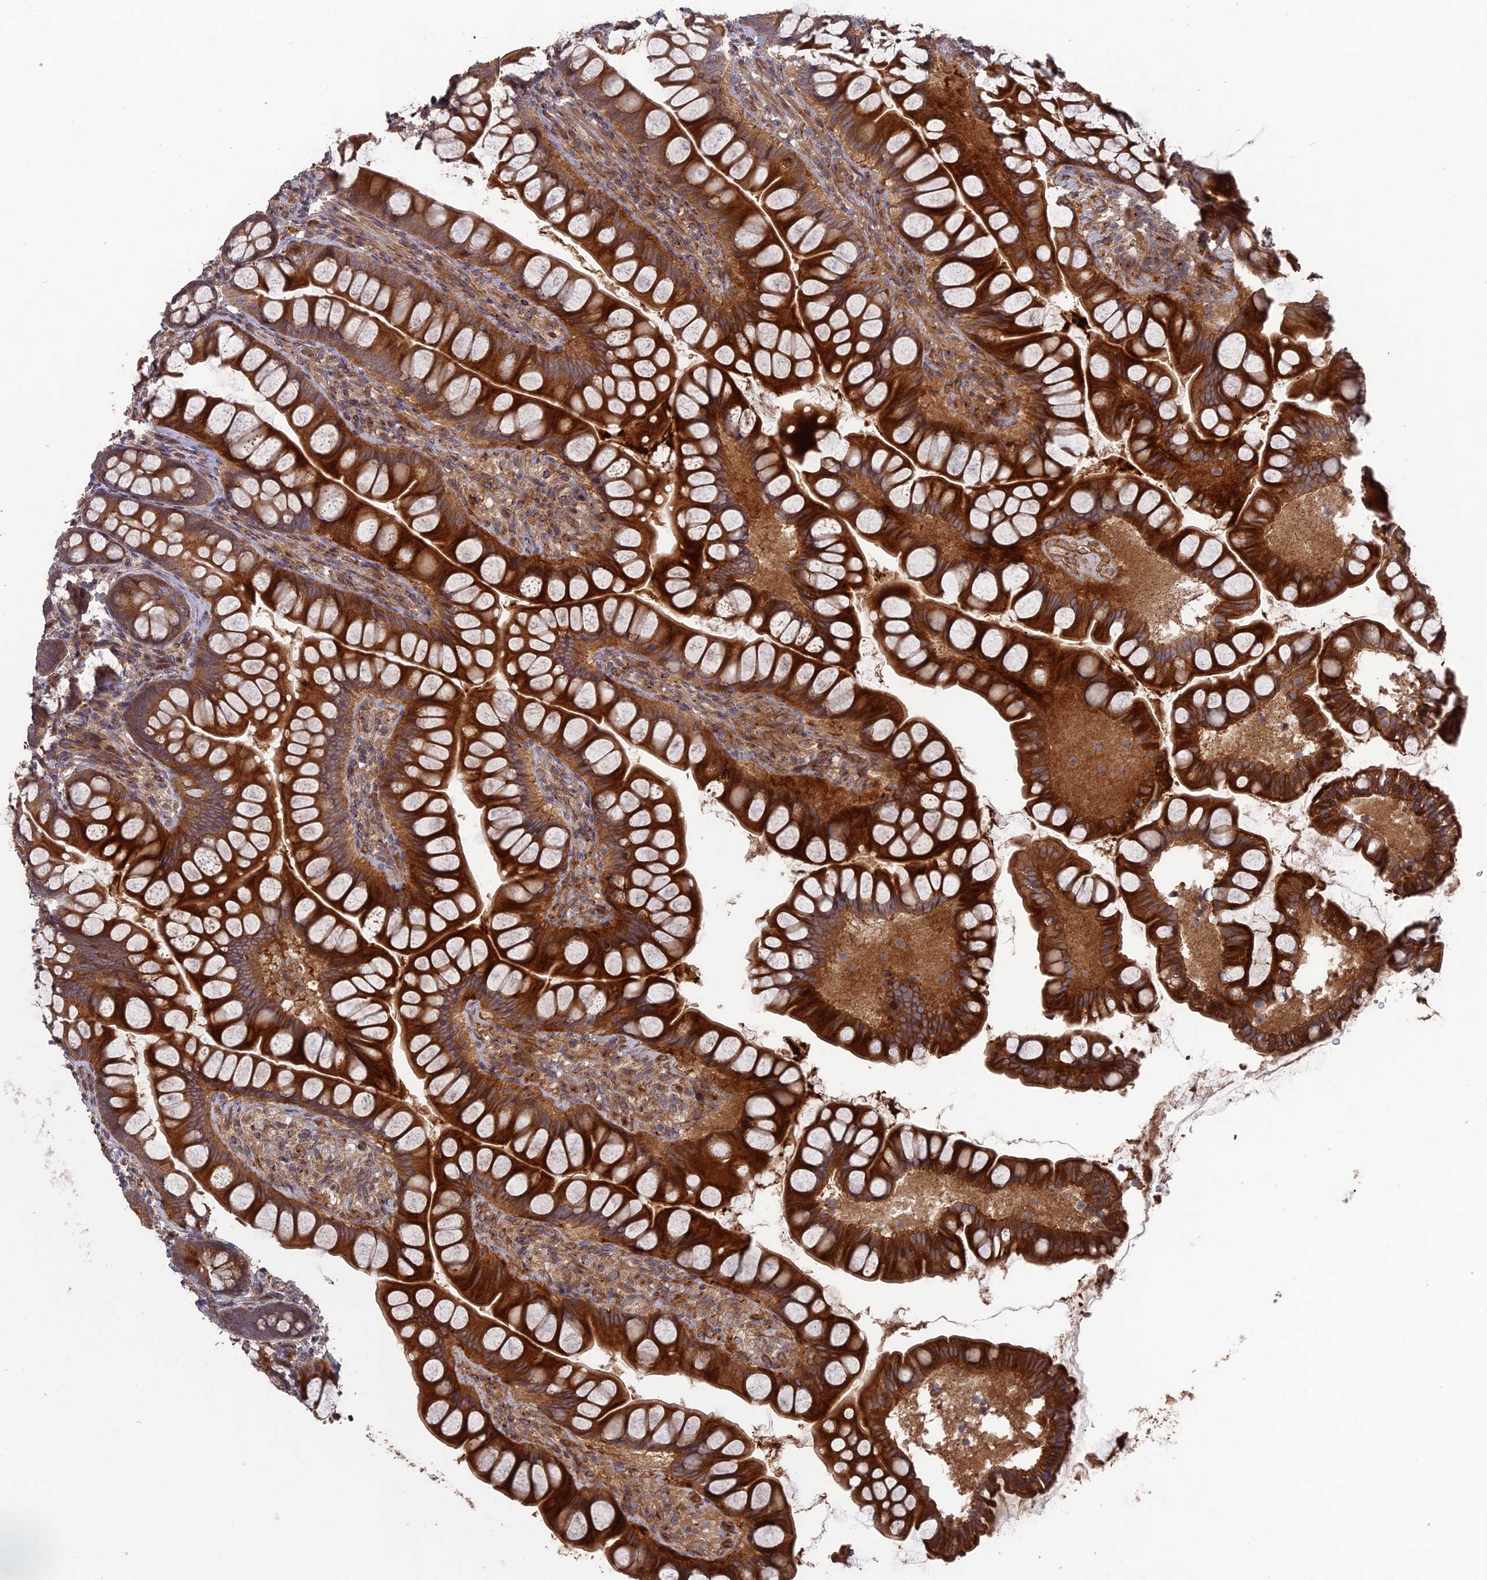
{"staining": {"intensity": "strong", "quantity": ">75%", "location": "cytoplasmic/membranous"}, "tissue": "small intestine", "cell_type": "Glandular cells", "image_type": "normal", "snomed": [{"axis": "morphology", "description": "Normal tissue, NOS"}, {"axis": "topography", "description": "Small intestine"}], "caption": "Immunohistochemical staining of unremarkable human small intestine demonstrates strong cytoplasmic/membranous protein expression in approximately >75% of glandular cells. Using DAB (3,3'-diaminobenzidine) (brown) and hematoxylin (blue) stains, captured at high magnification using brightfield microscopy.", "gene": "DEF8", "patient": {"sex": "male", "age": 70}}